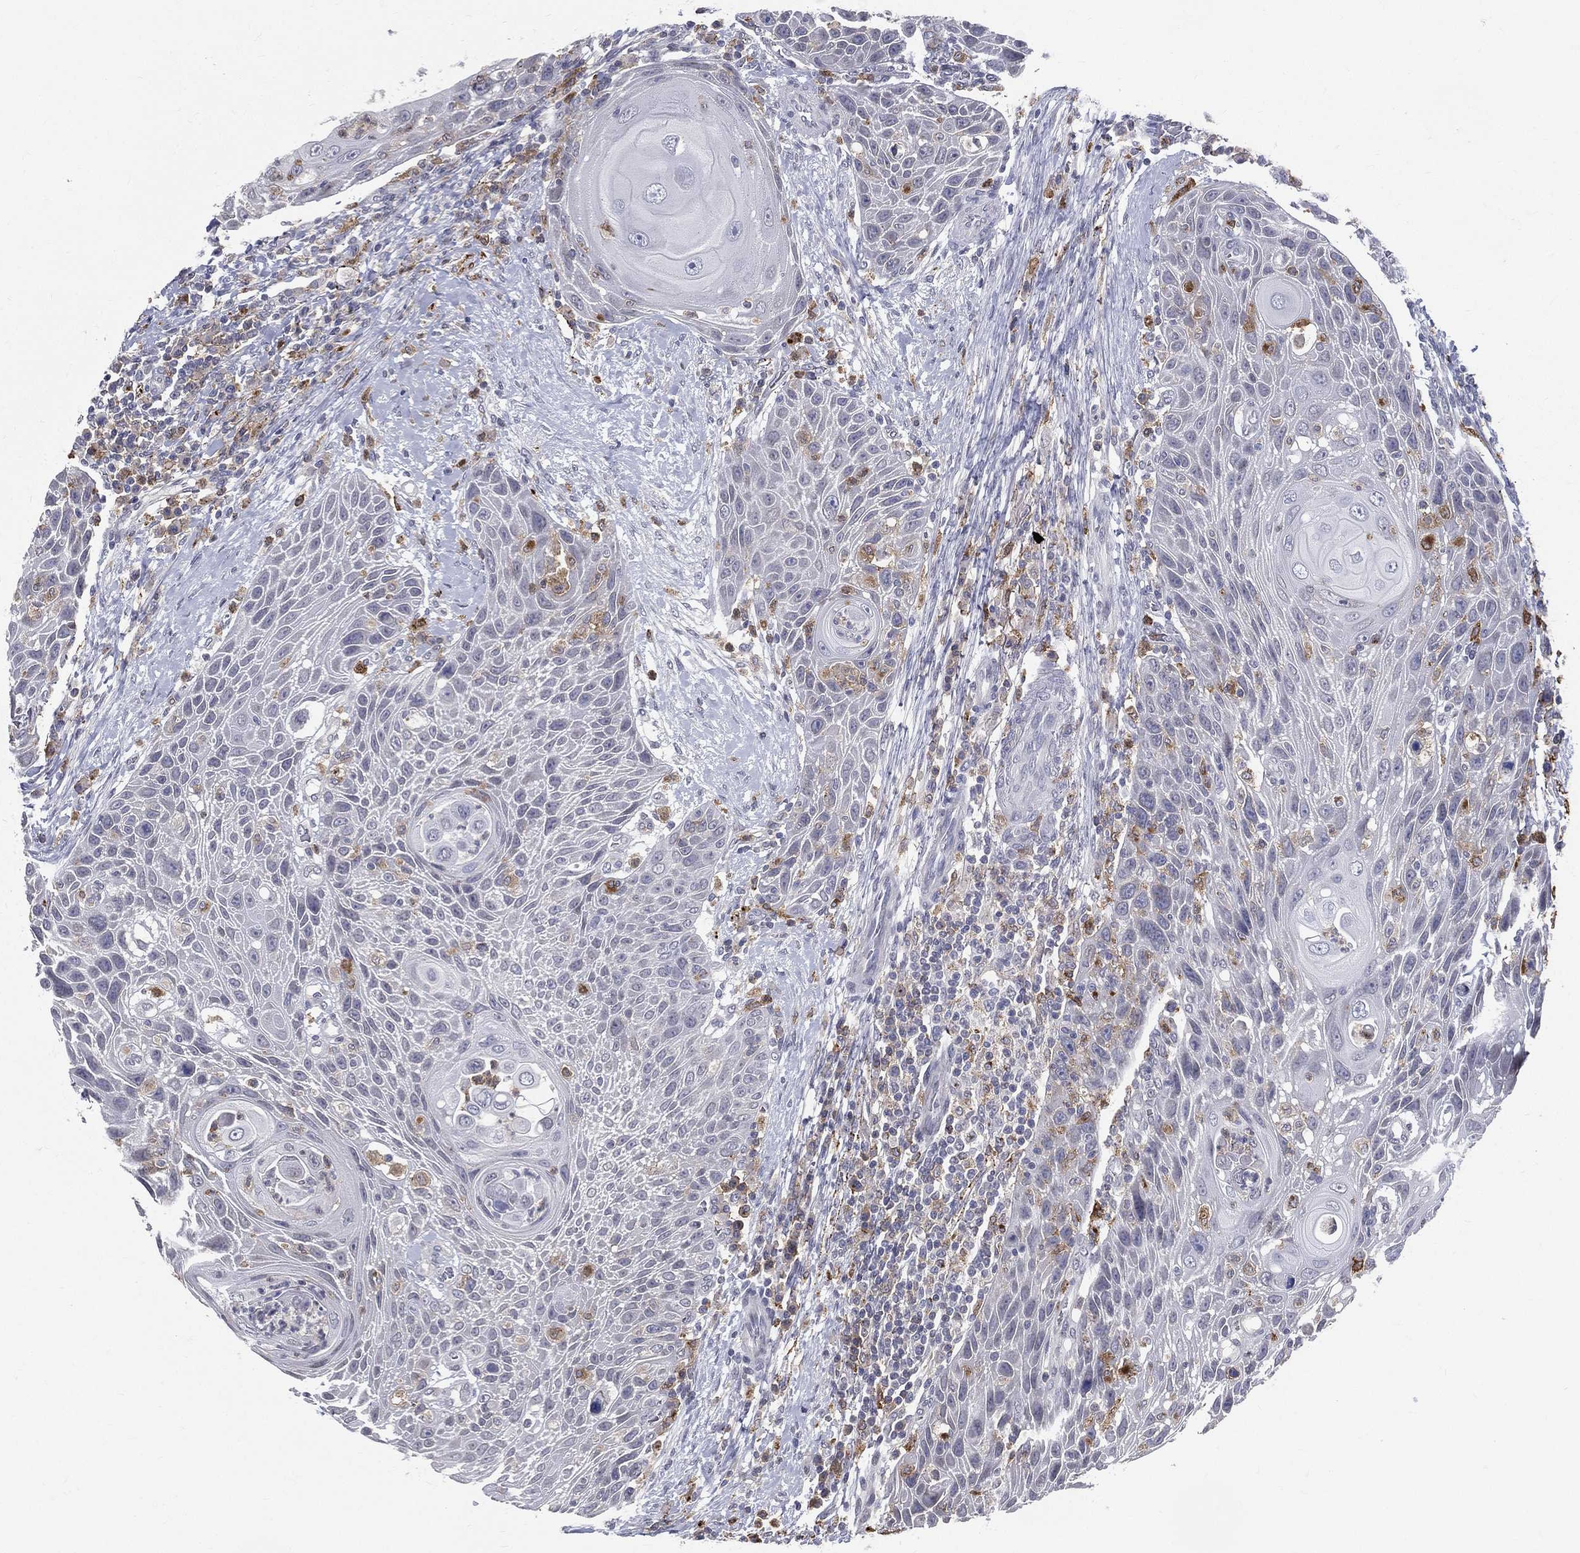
{"staining": {"intensity": "moderate", "quantity": "<25%", "location": "cytoplasmic/membranous"}, "tissue": "head and neck cancer", "cell_type": "Tumor cells", "image_type": "cancer", "snomed": [{"axis": "morphology", "description": "Squamous cell carcinoma, NOS"}, {"axis": "topography", "description": "Head-Neck"}], "caption": "High-magnification brightfield microscopy of head and neck cancer (squamous cell carcinoma) stained with DAB (3,3'-diaminobenzidine) (brown) and counterstained with hematoxylin (blue). tumor cells exhibit moderate cytoplasmic/membranous staining is identified in approximately<25% of cells.", "gene": "EVI2B", "patient": {"sex": "male", "age": 69}}